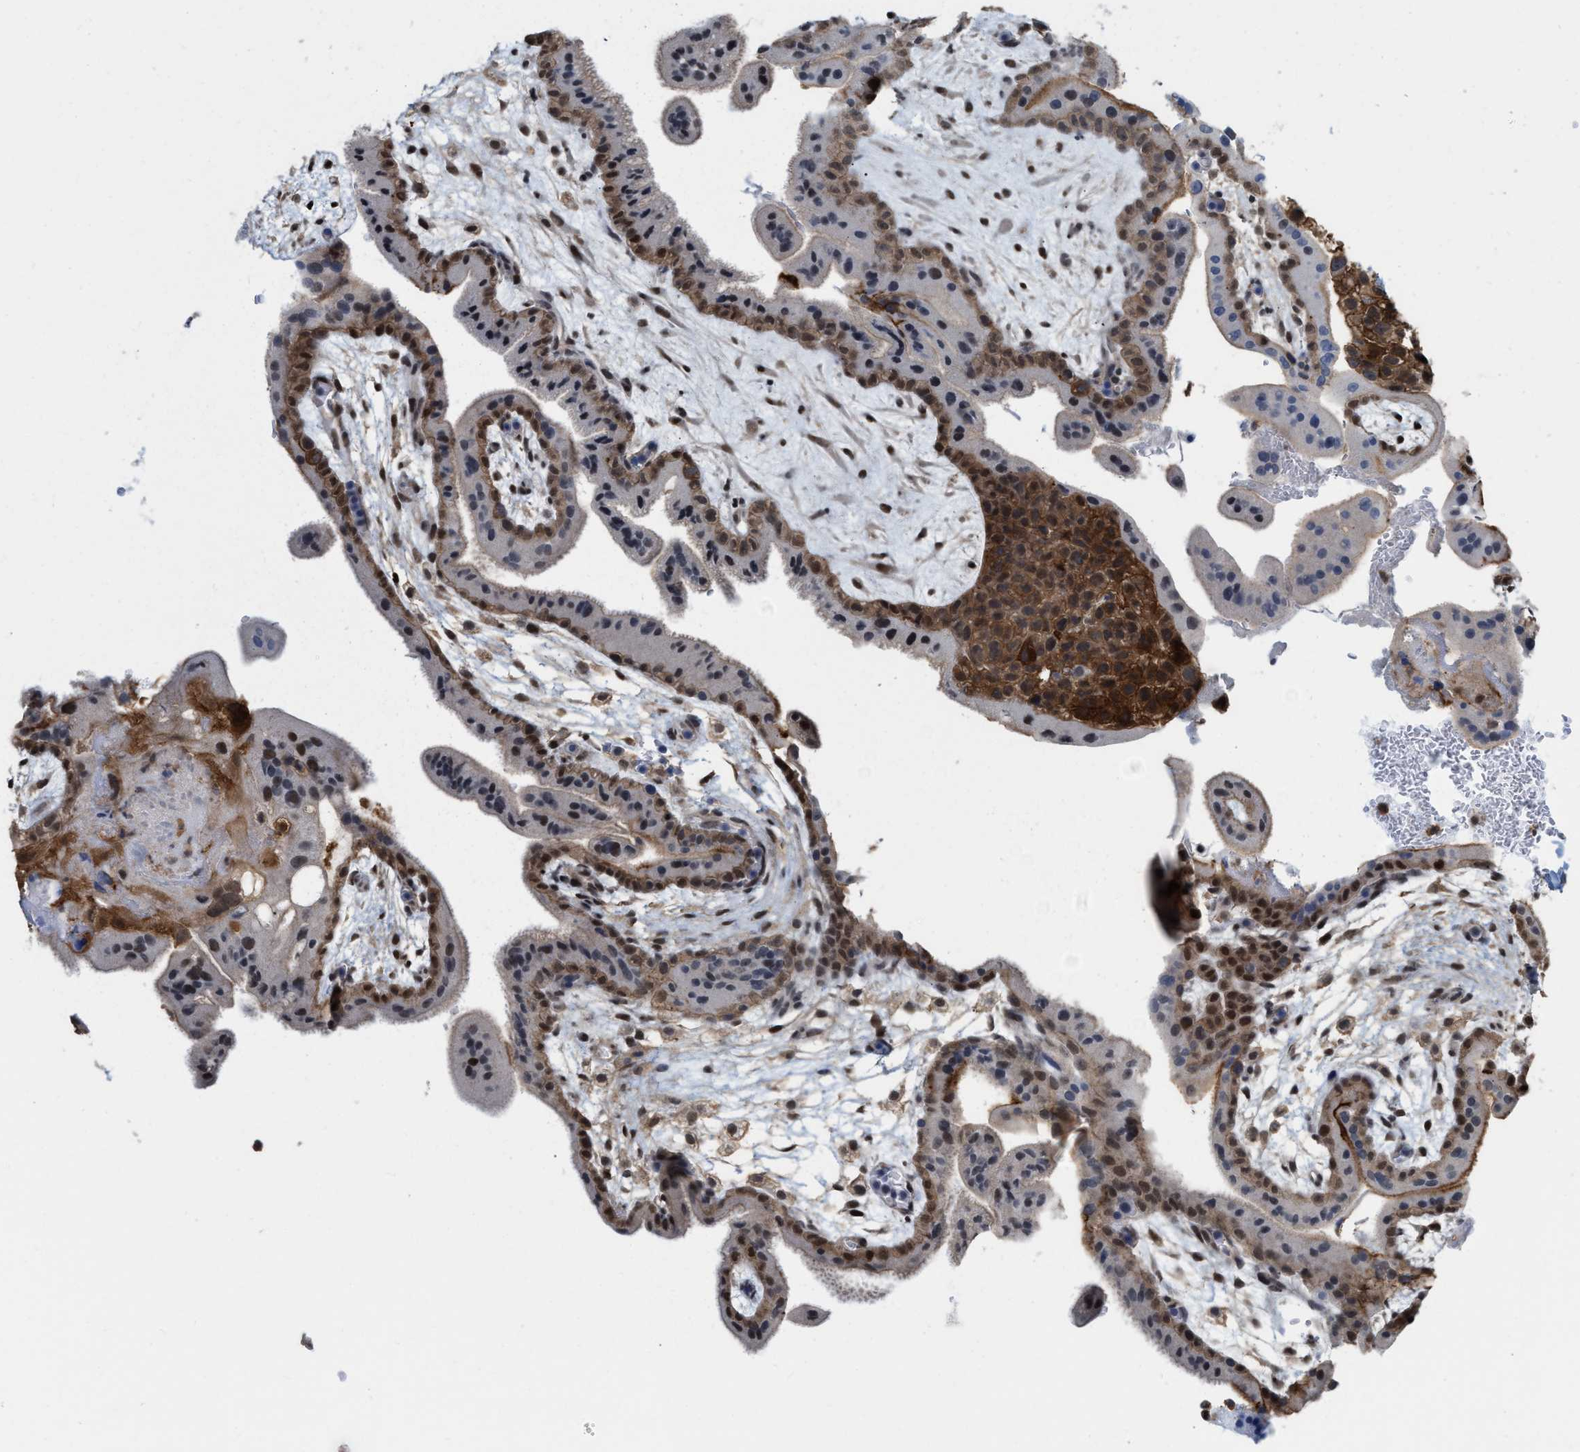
{"staining": {"intensity": "moderate", "quantity": ">75%", "location": "cytoplasmic/membranous"}, "tissue": "placenta", "cell_type": "Decidual cells", "image_type": "normal", "snomed": [{"axis": "morphology", "description": "Normal tissue, NOS"}, {"axis": "topography", "description": "Placenta"}], "caption": "Decidual cells exhibit medium levels of moderate cytoplasmic/membranous staining in about >75% of cells in normal placenta. Using DAB (3,3'-diaminobenzidine) (brown) and hematoxylin (blue) stains, captured at high magnification using brightfield microscopy.", "gene": "BAIAP2L1", "patient": {"sex": "female", "age": 35}}